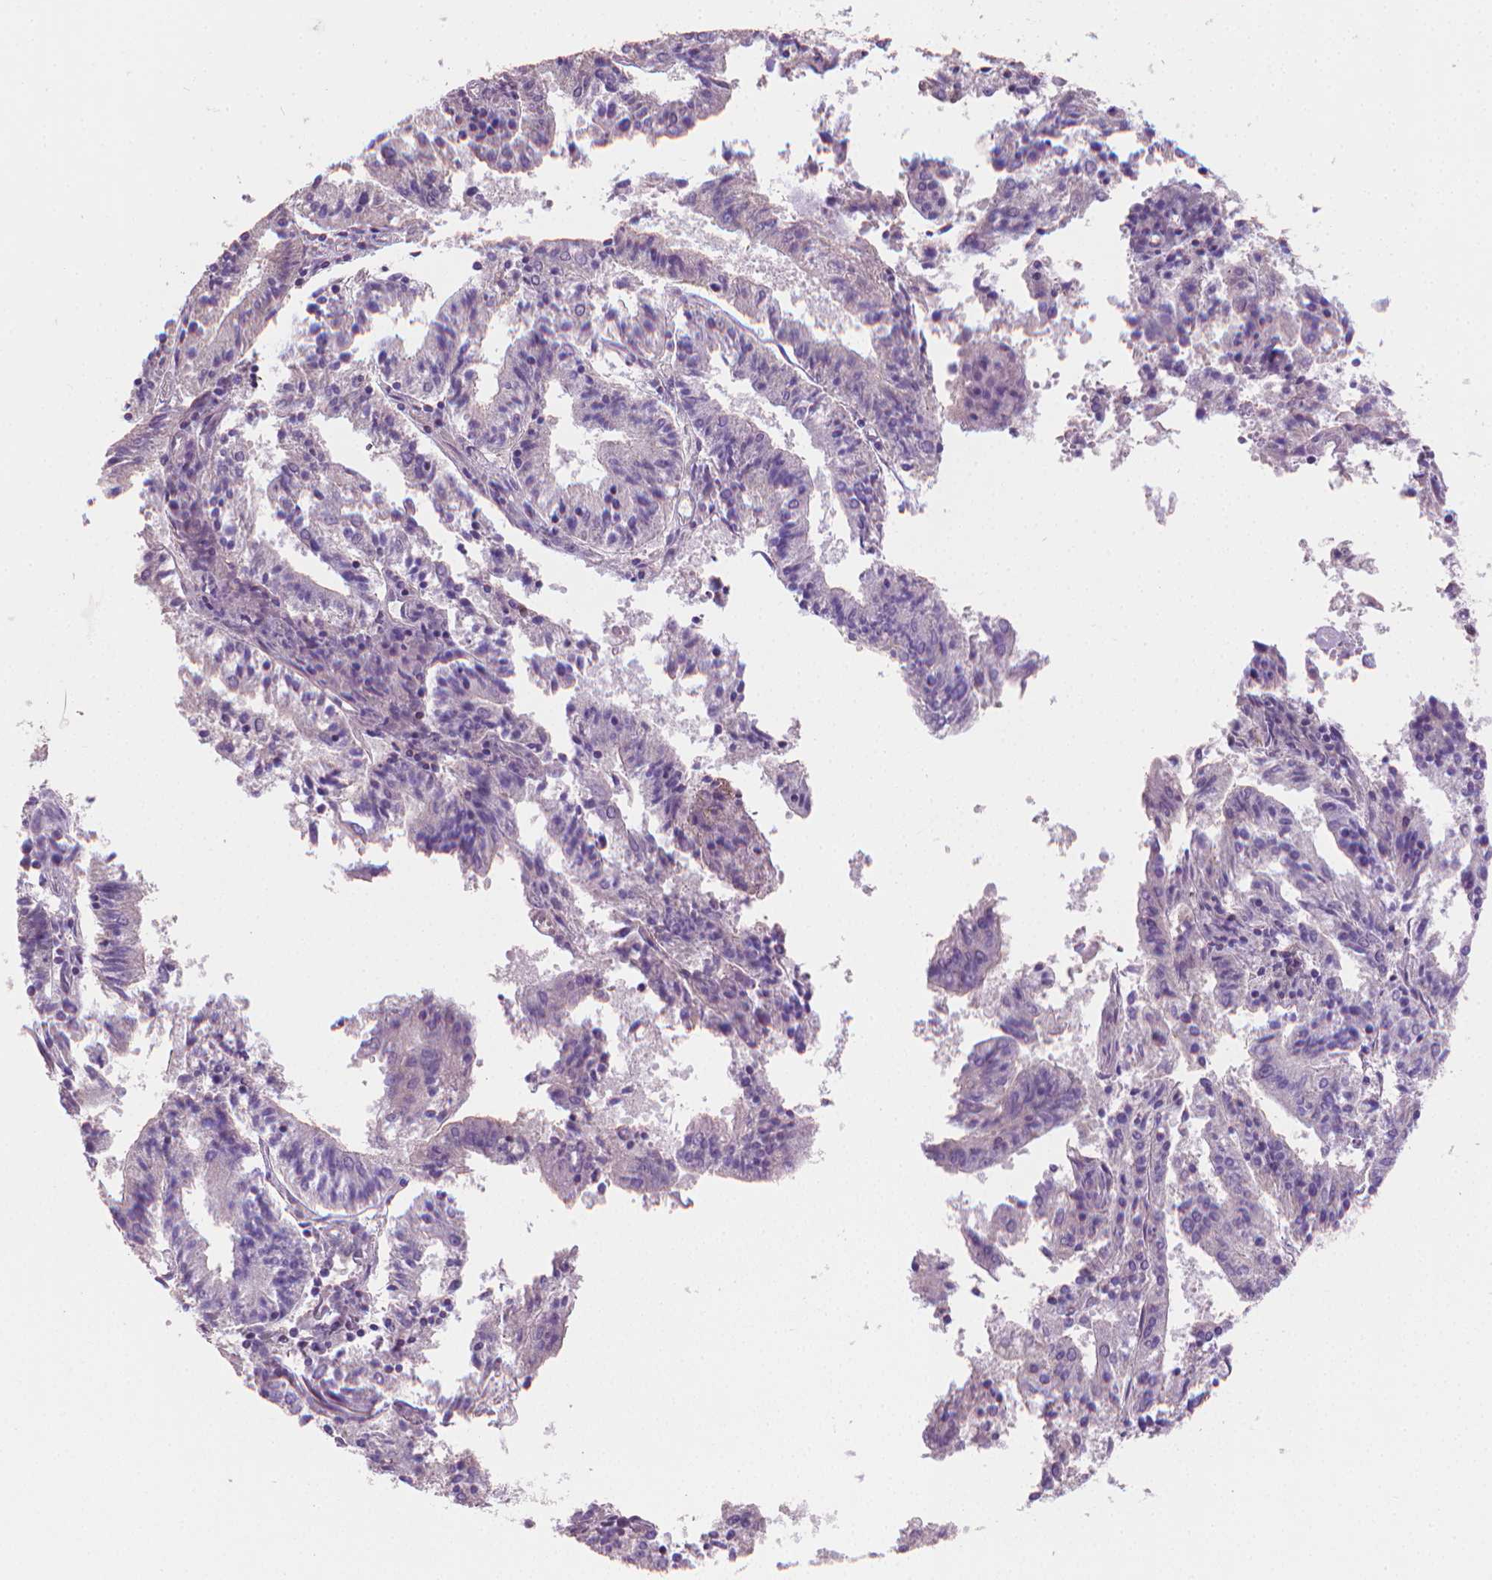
{"staining": {"intensity": "negative", "quantity": "none", "location": "none"}, "tissue": "endometrial cancer", "cell_type": "Tumor cells", "image_type": "cancer", "snomed": [{"axis": "morphology", "description": "Adenocarcinoma, NOS"}, {"axis": "topography", "description": "Endometrium"}], "caption": "This is an immunohistochemistry (IHC) image of human endometrial adenocarcinoma. There is no expression in tumor cells.", "gene": "CLXN", "patient": {"sex": "female", "age": 82}}